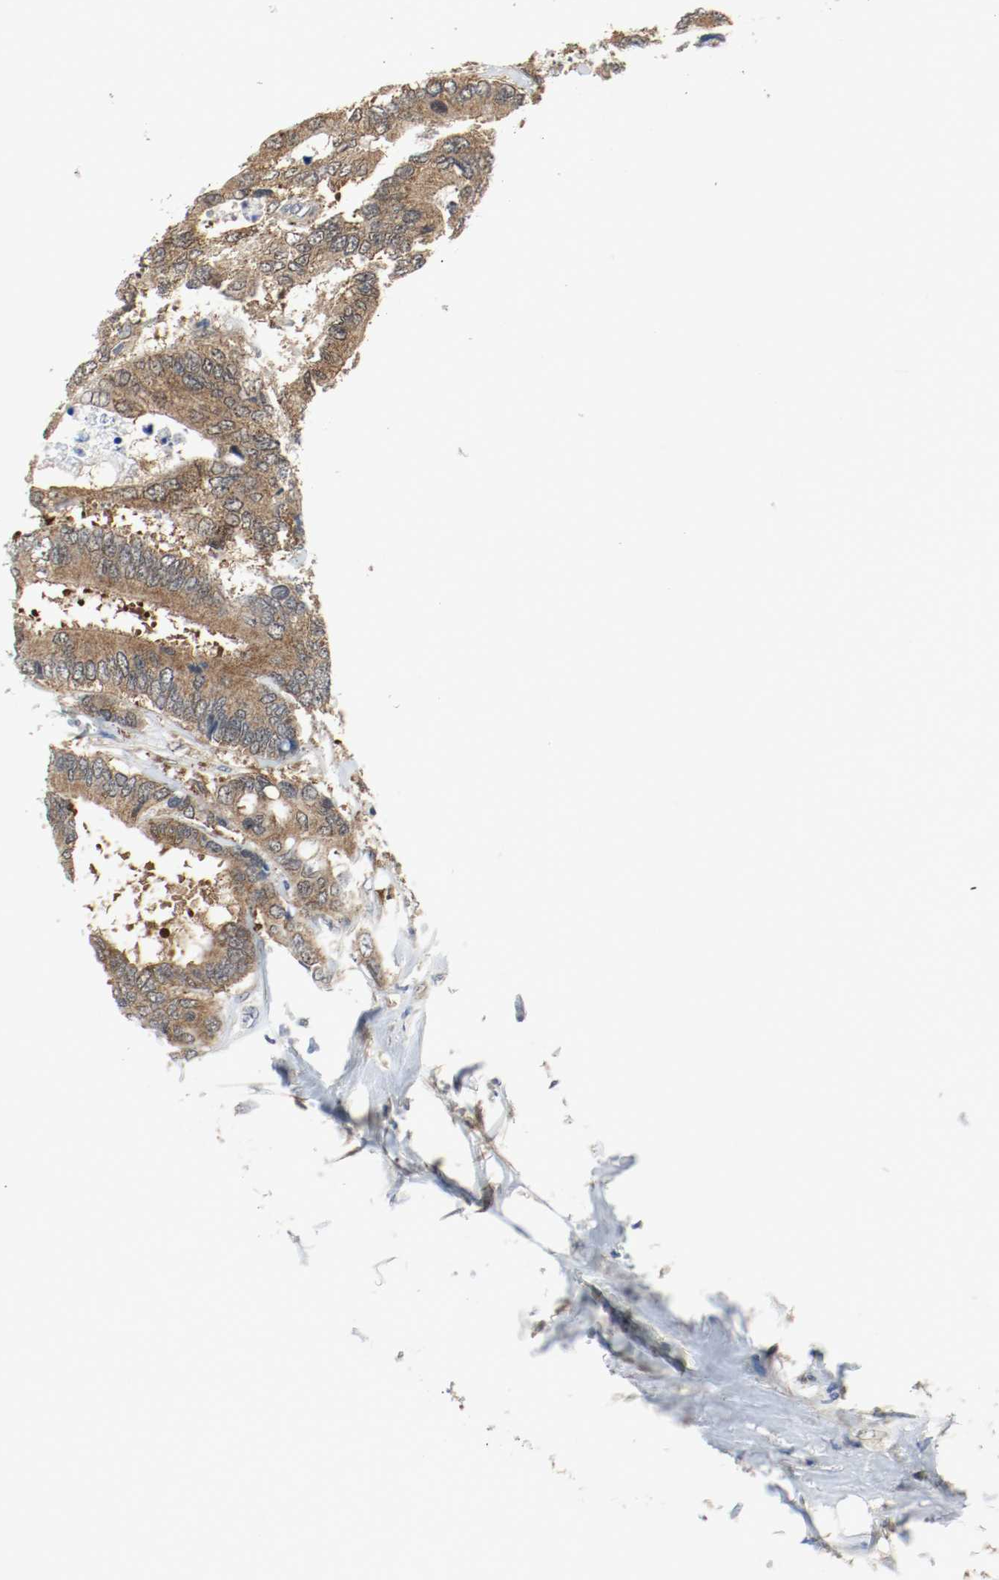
{"staining": {"intensity": "moderate", "quantity": ">75%", "location": "cytoplasmic/membranous,nuclear"}, "tissue": "colorectal cancer", "cell_type": "Tumor cells", "image_type": "cancer", "snomed": [{"axis": "morphology", "description": "Adenocarcinoma, NOS"}, {"axis": "topography", "description": "Rectum"}], "caption": "Human colorectal adenocarcinoma stained for a protein (brown) exhibits moderate cytoplasmic/membranous and nuclear positive staining in about >75% of tumor cells.", "gene": "PPME1", "patient": {"sex": "male", "age": 55}}